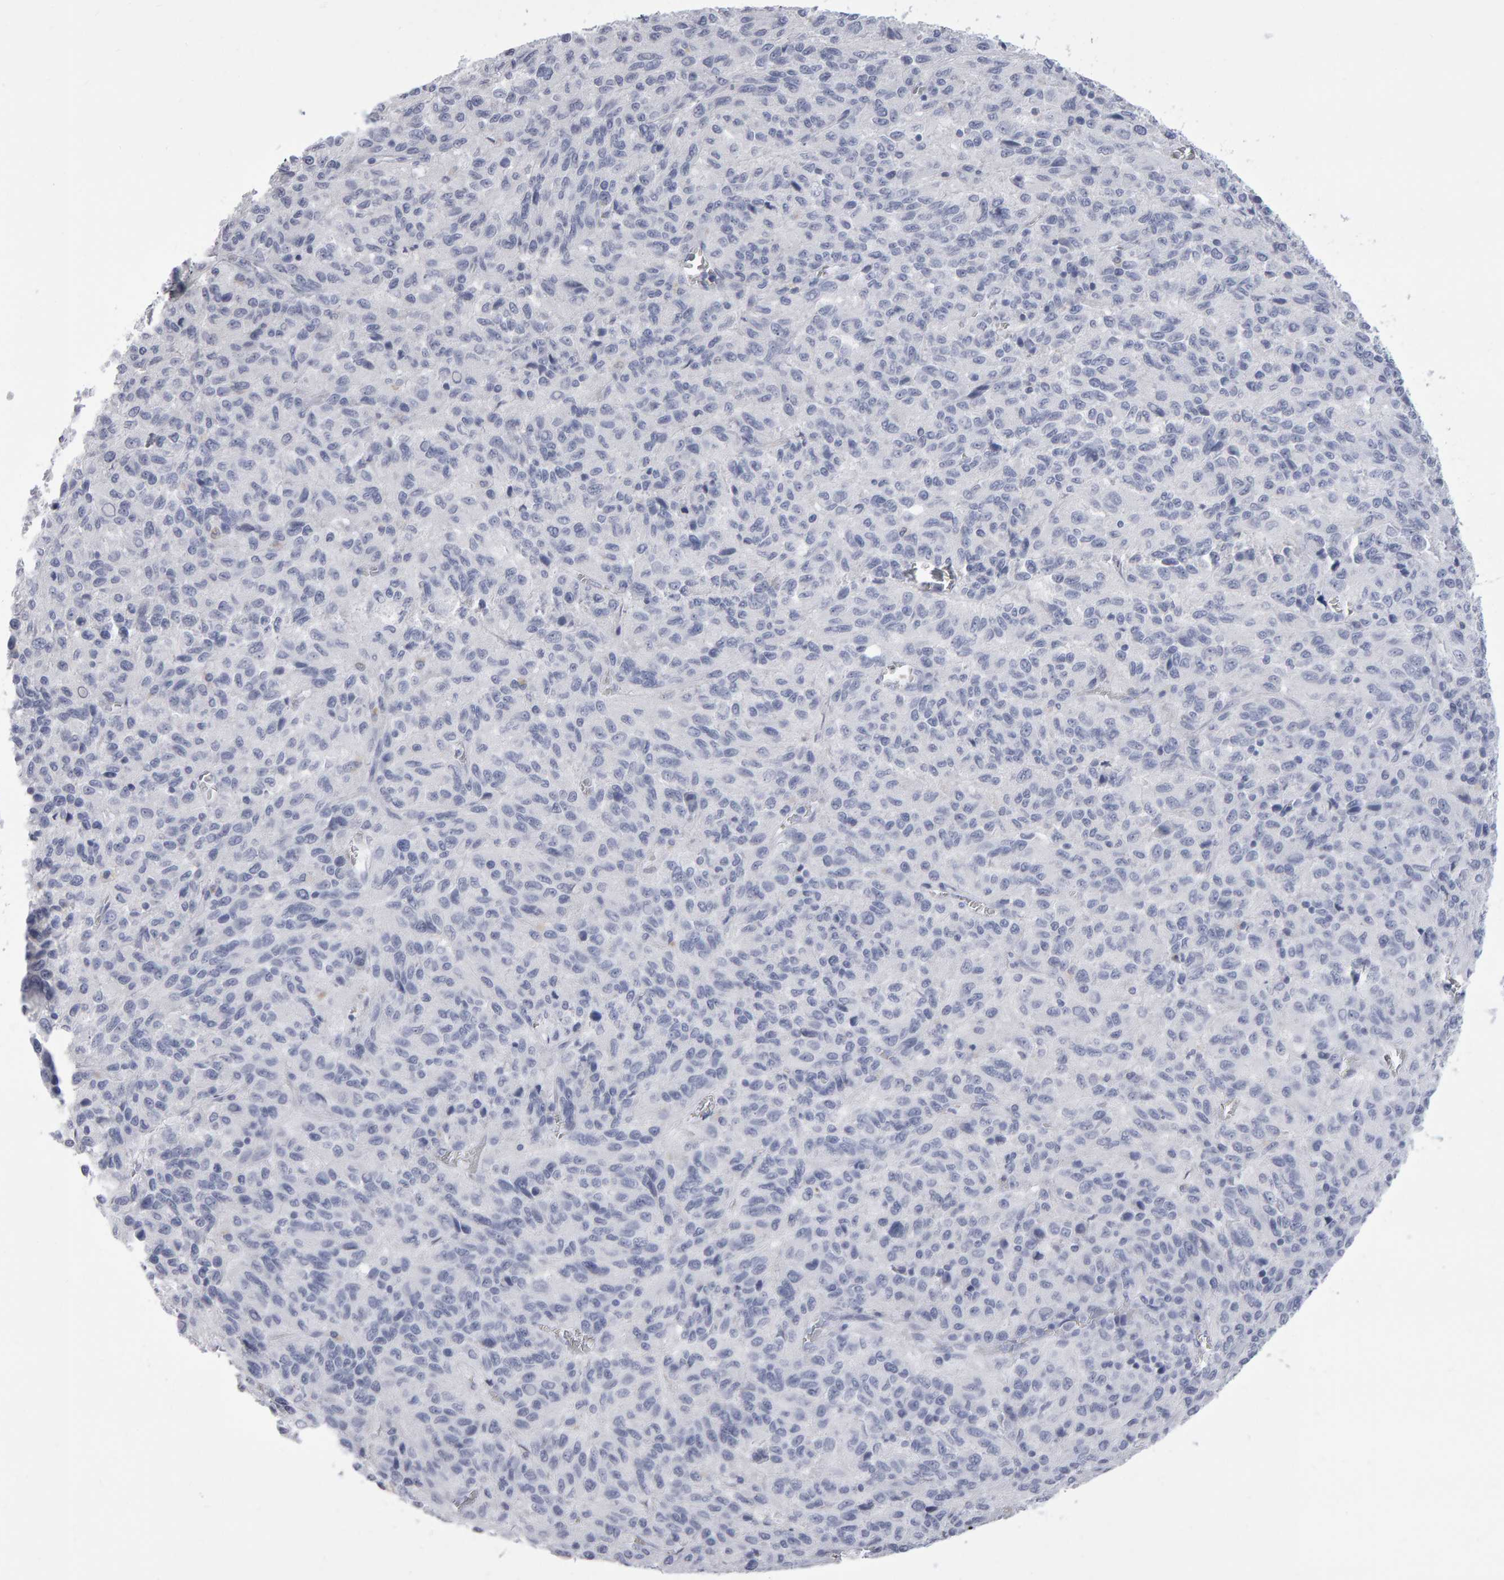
{"staining": {"intensity": "negative", "quantity": "none", "location": "none"}, "tissue": "melanoma", "cell_type": "Tumor cells", "image_type": "cancer", "snomed": [{"axis": "morphology", "description": "Malignant melanoma, Metastatic site"}, {"axis": "topography", "description": "Lung"}], "caption": "The photomicrograph exhibits no staining of tumor cells in malignant melanoma (metastatic site).", "gene": "NCDN", "patient": {"sex": "male", "age": 64}}